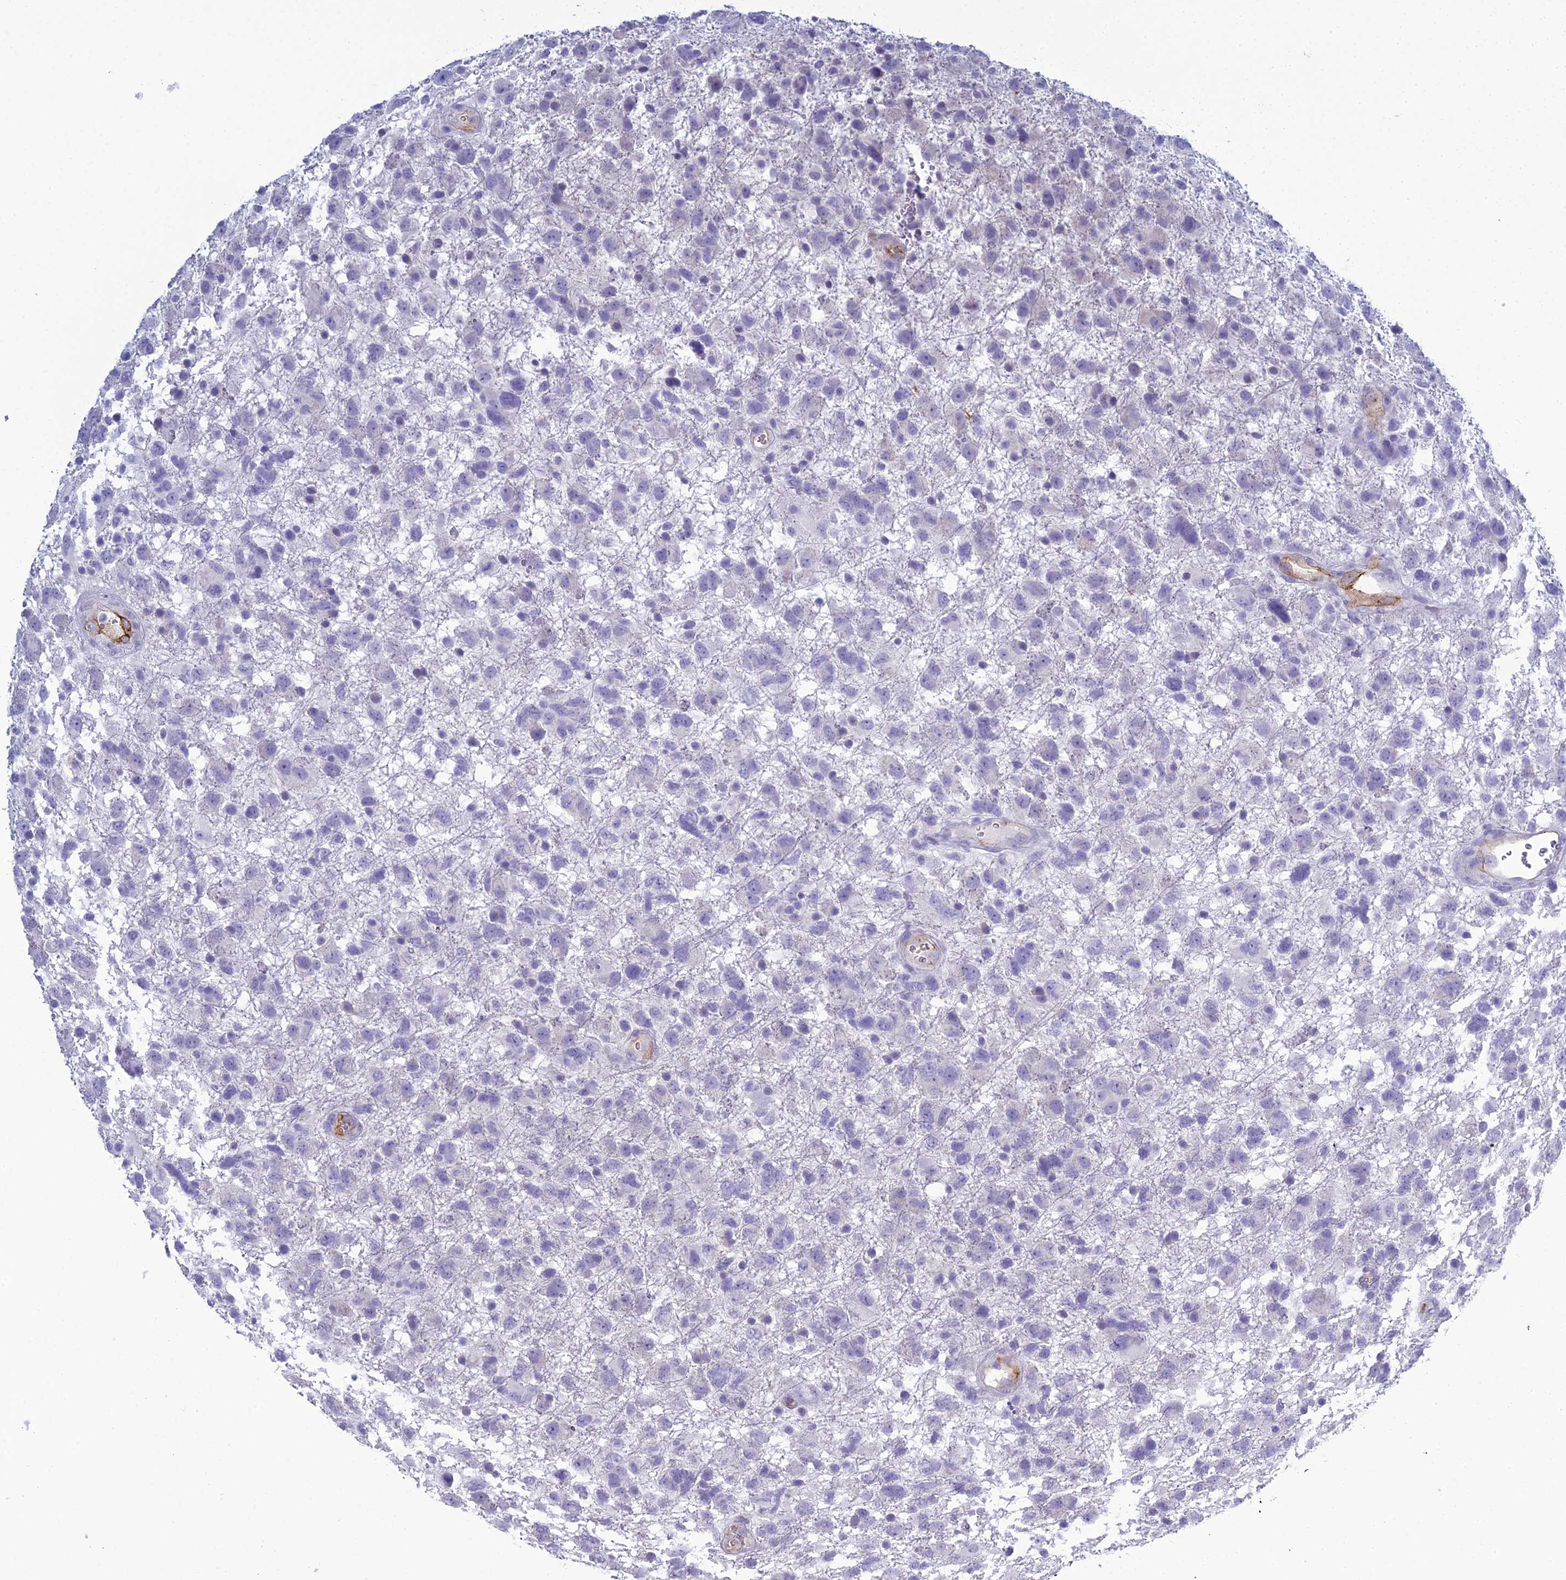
{"staining": {"intensity": "negative", "quantity": "none", "location": "none"}, "tissue": "glioma", "cell_type": "Tumor cells", "image_type": "cancer", "snomed": [{"axis": "morphology", "description": "Glioma, malignant, High grade"}, {"axis": "topography", "description": "Brain"}], "caption": "This is an immunohistochemistry micrograph of human malignant glioma (high-grade). There is no staining in tumor cells.", "gene": "ACE", "patient": {"sex": "male", "age": 61}}